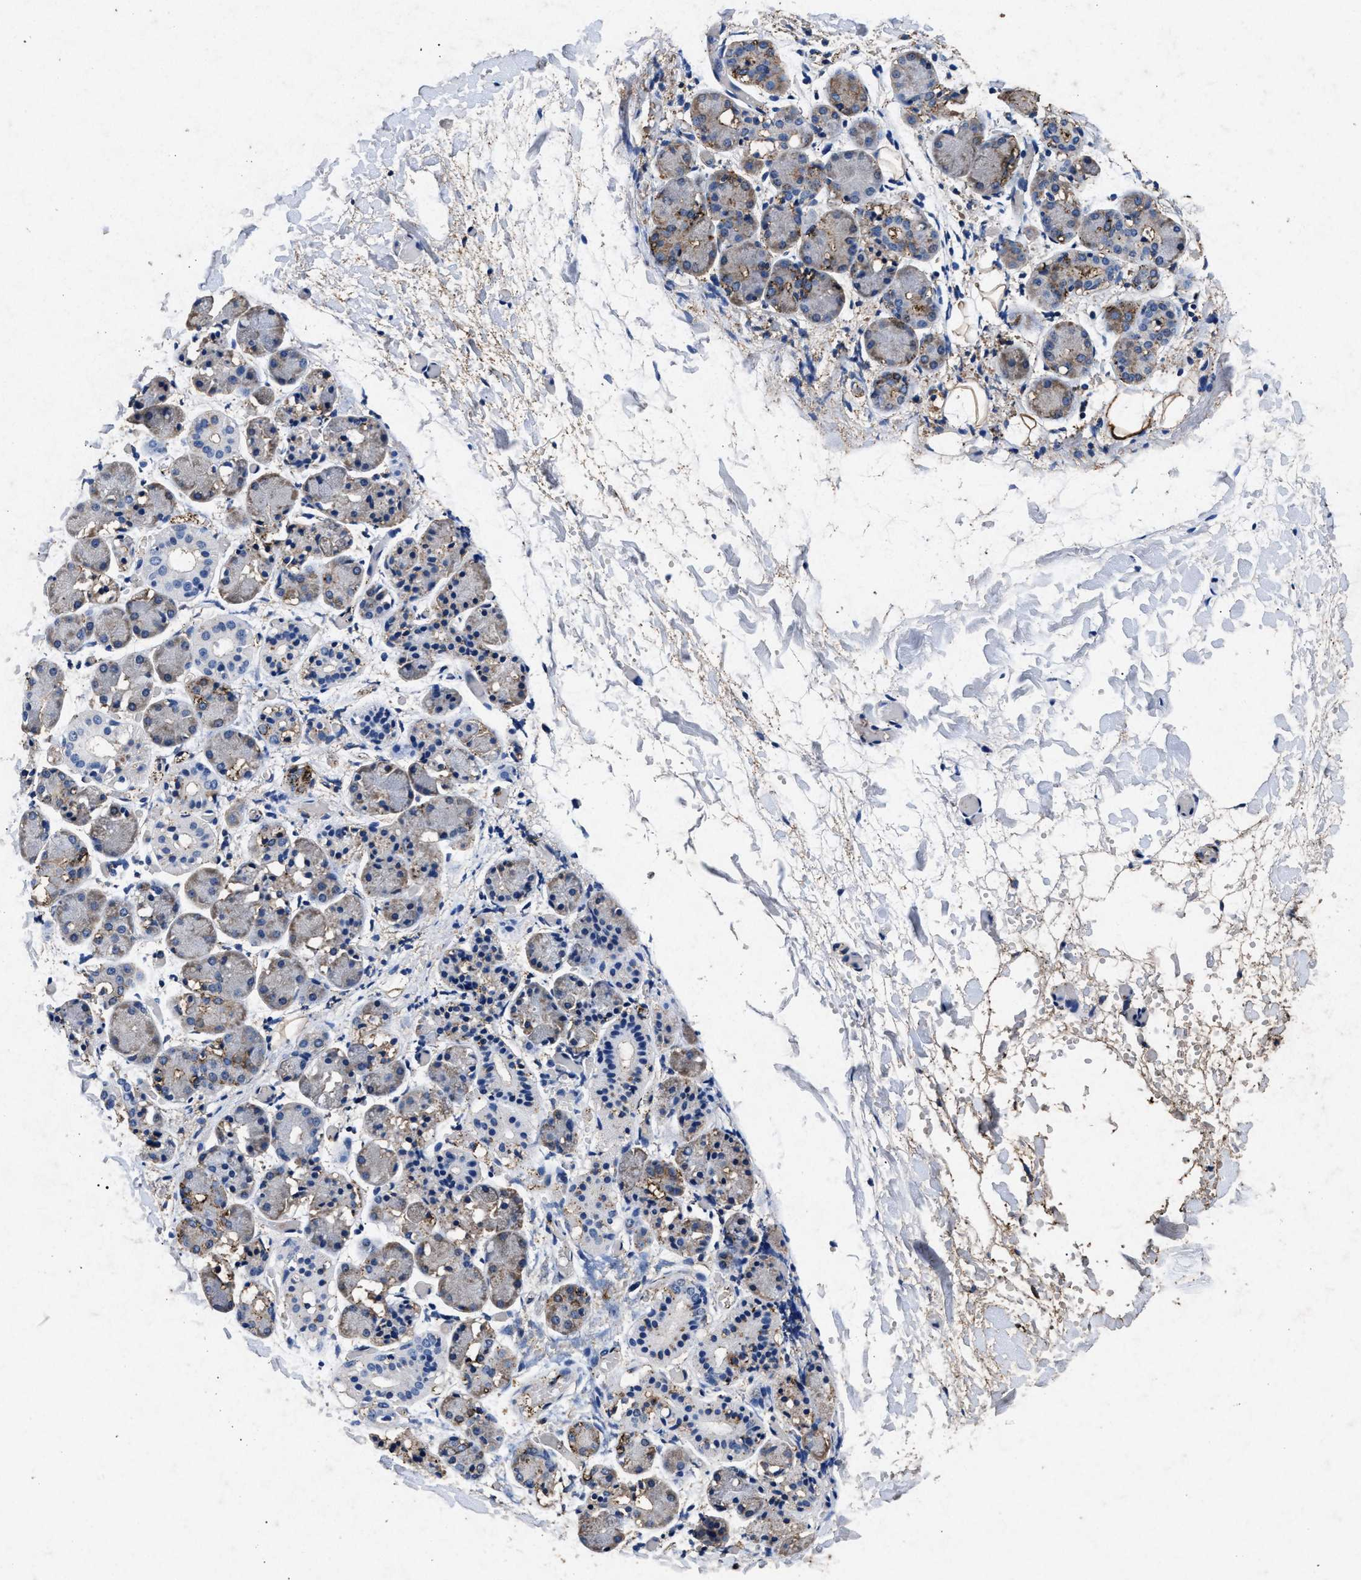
{"staining": {"intensity": "moderate", "quantity": "<25%", "location": "cytoplasmic/membranous"}, "tissue": "salivary gland", "cell_type": "Glandular cells", "image_type": "normal", "snomed": [{"axis": "morphology", "description": "Normal tissue, NOS"}, {"axis": "topography", "description": "Salivary gland"}], "caption": "Salivary gland stained for a protein (brown) reveals moderate cytoplasmic/membranous positive positivity in about <25% of glandular cells.", "gene": "LTB4R2", "patient": {"sex": "female", "age": 24}}